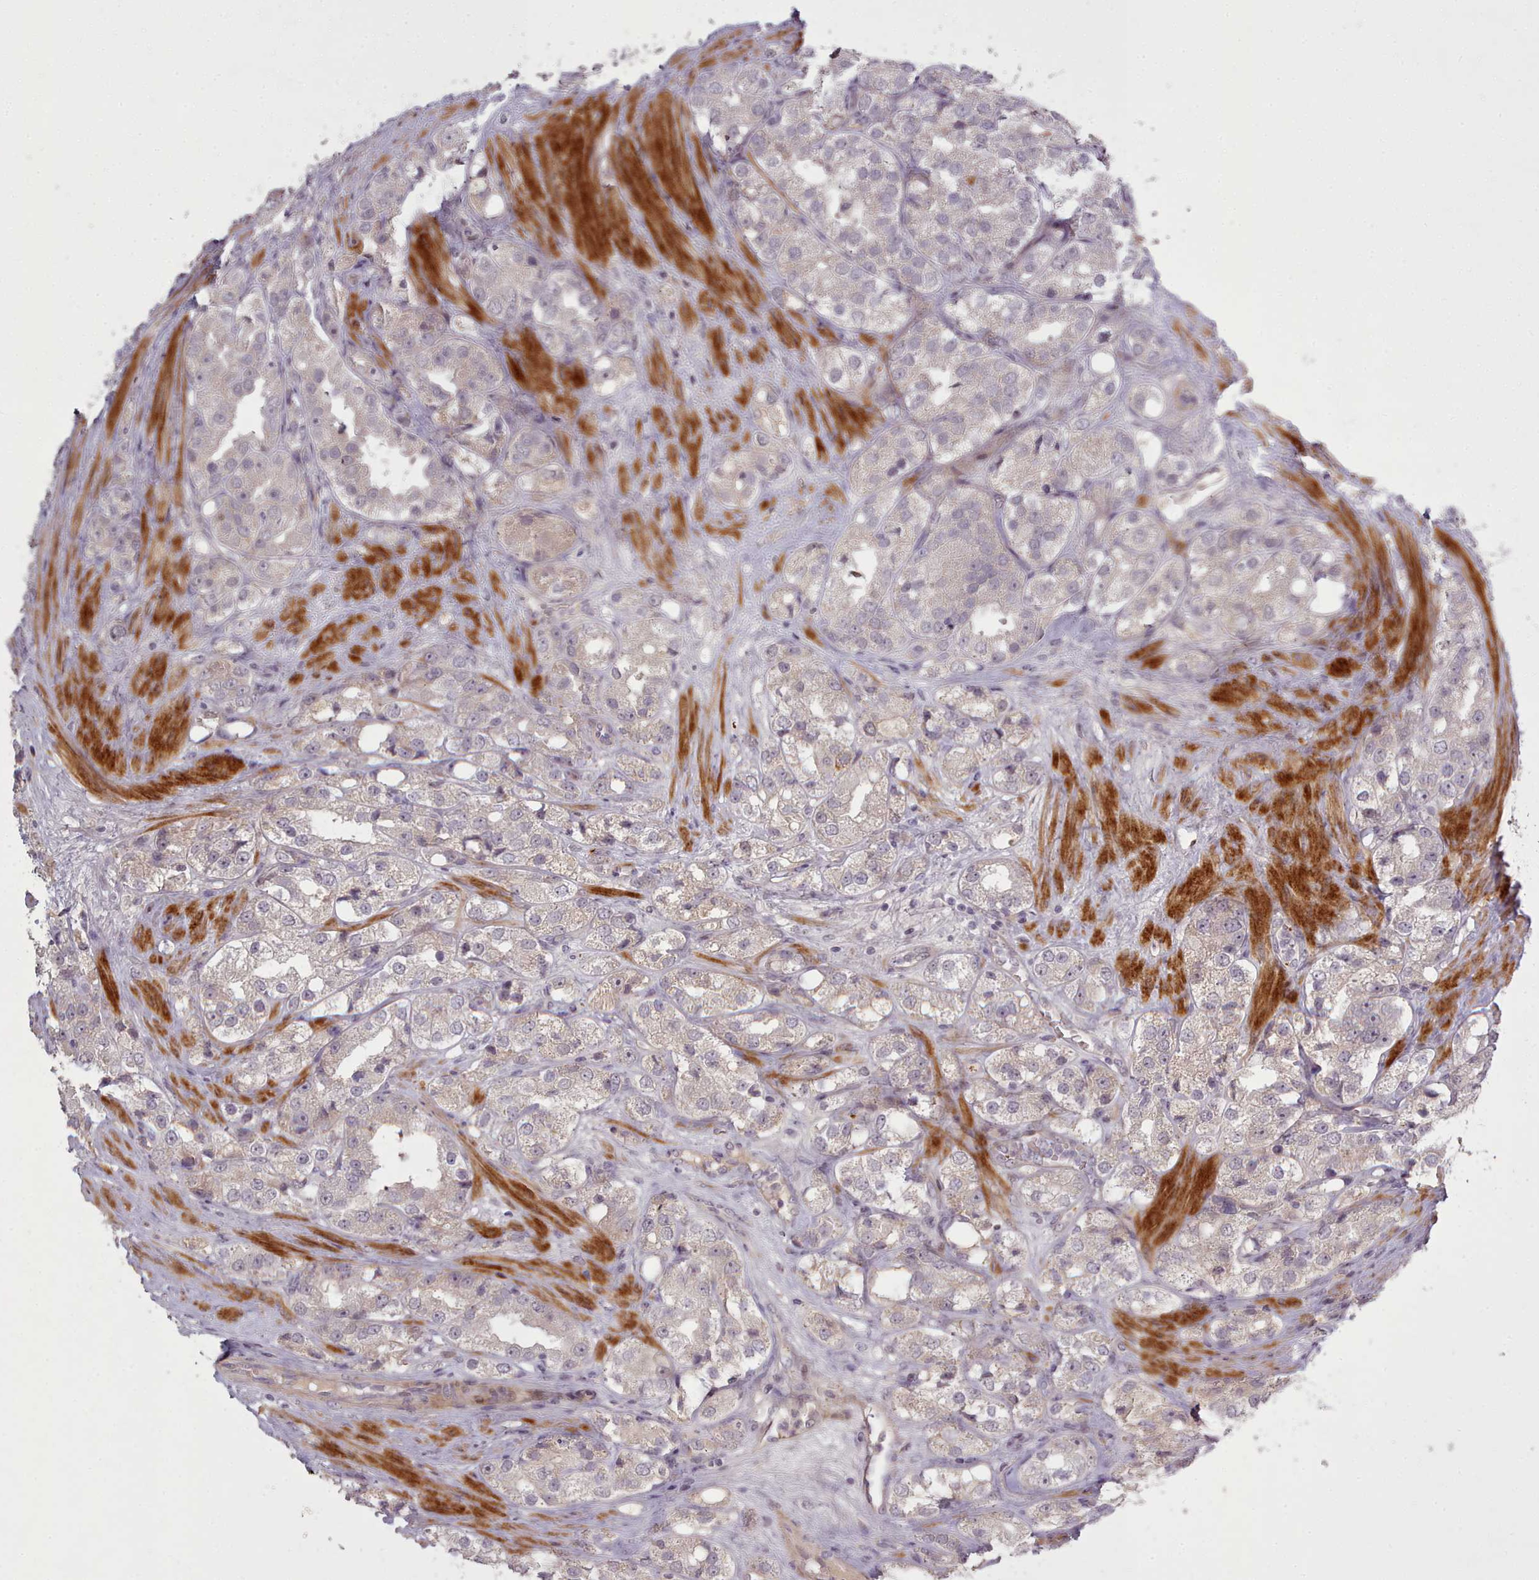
{"staining": {"intensity": "weak", "quantity": "<25%", "location": "cytoplasmic/membranous"}, "tissue": "prostate cancer", "cell_type": "Tumor cells", "image_type": "cancer", "snomed": [{"axis": "morphology", "description": "Adenocarcinoma, NOS"}, {"axis": "topography", "description": "Prostate"}], "caption": "Human prostate cancer (adenocarcinoma) stained for a protein using immunohistochemistry shows no expression in tumor cells.", "gene": "LEFTY2", "patient": {"sex": "male", "age": 79}}